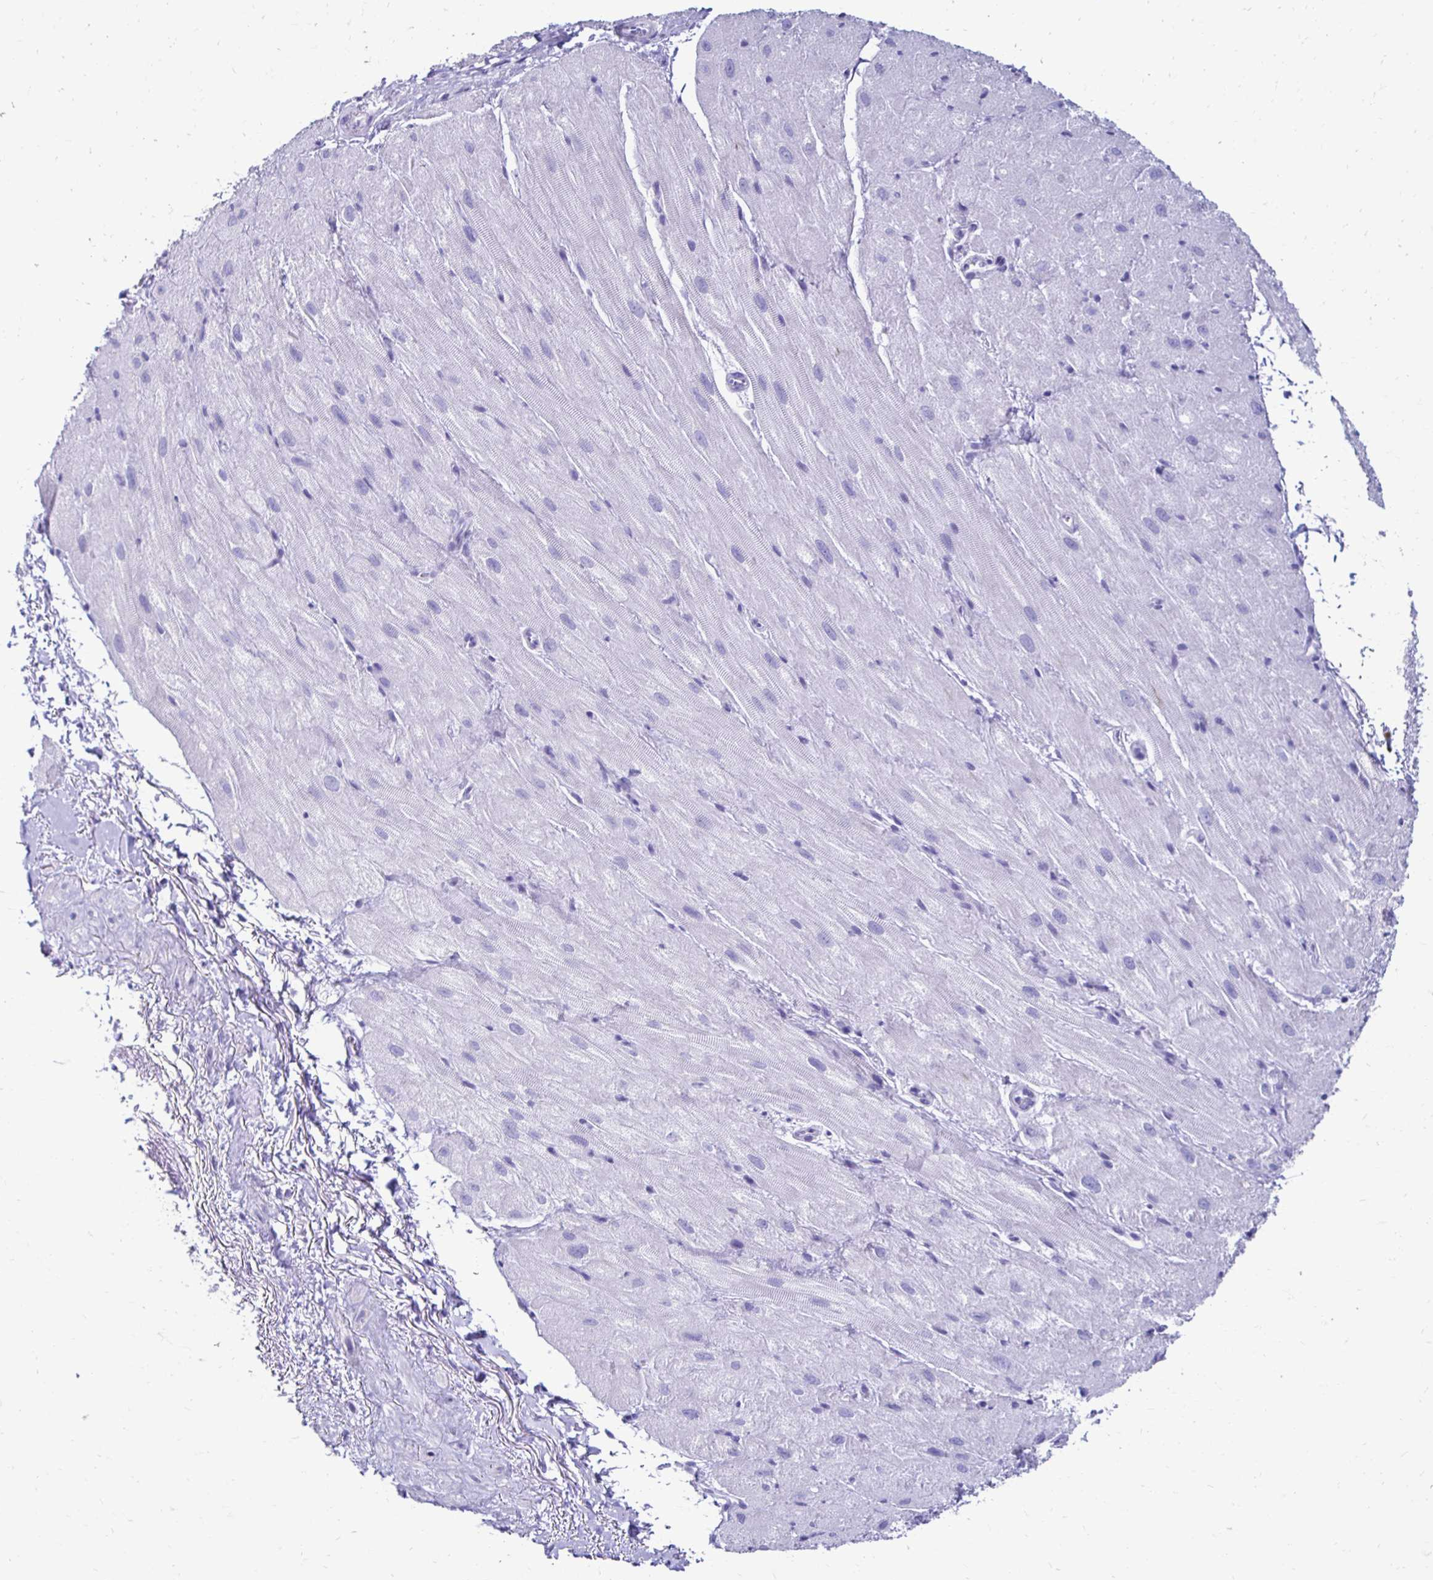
{"staining": {"intensity": "negative", "quantity": "none", "location": "none"}, "tissue": "heart muscle", "cell_type": "Cardiomyocytes", "image_type": "normal", "snomed": [{"axis": "morphology", "description": "Normal tissue, NOS"}, {"axis": "topography", "description": "Heart"}], "caption": "Cardiomyocytes show no significant expression in normal heart muscle. Nuclei are stained in blue.", "gene": "CST5", "patient": {"sex": "male", "age": 62}}